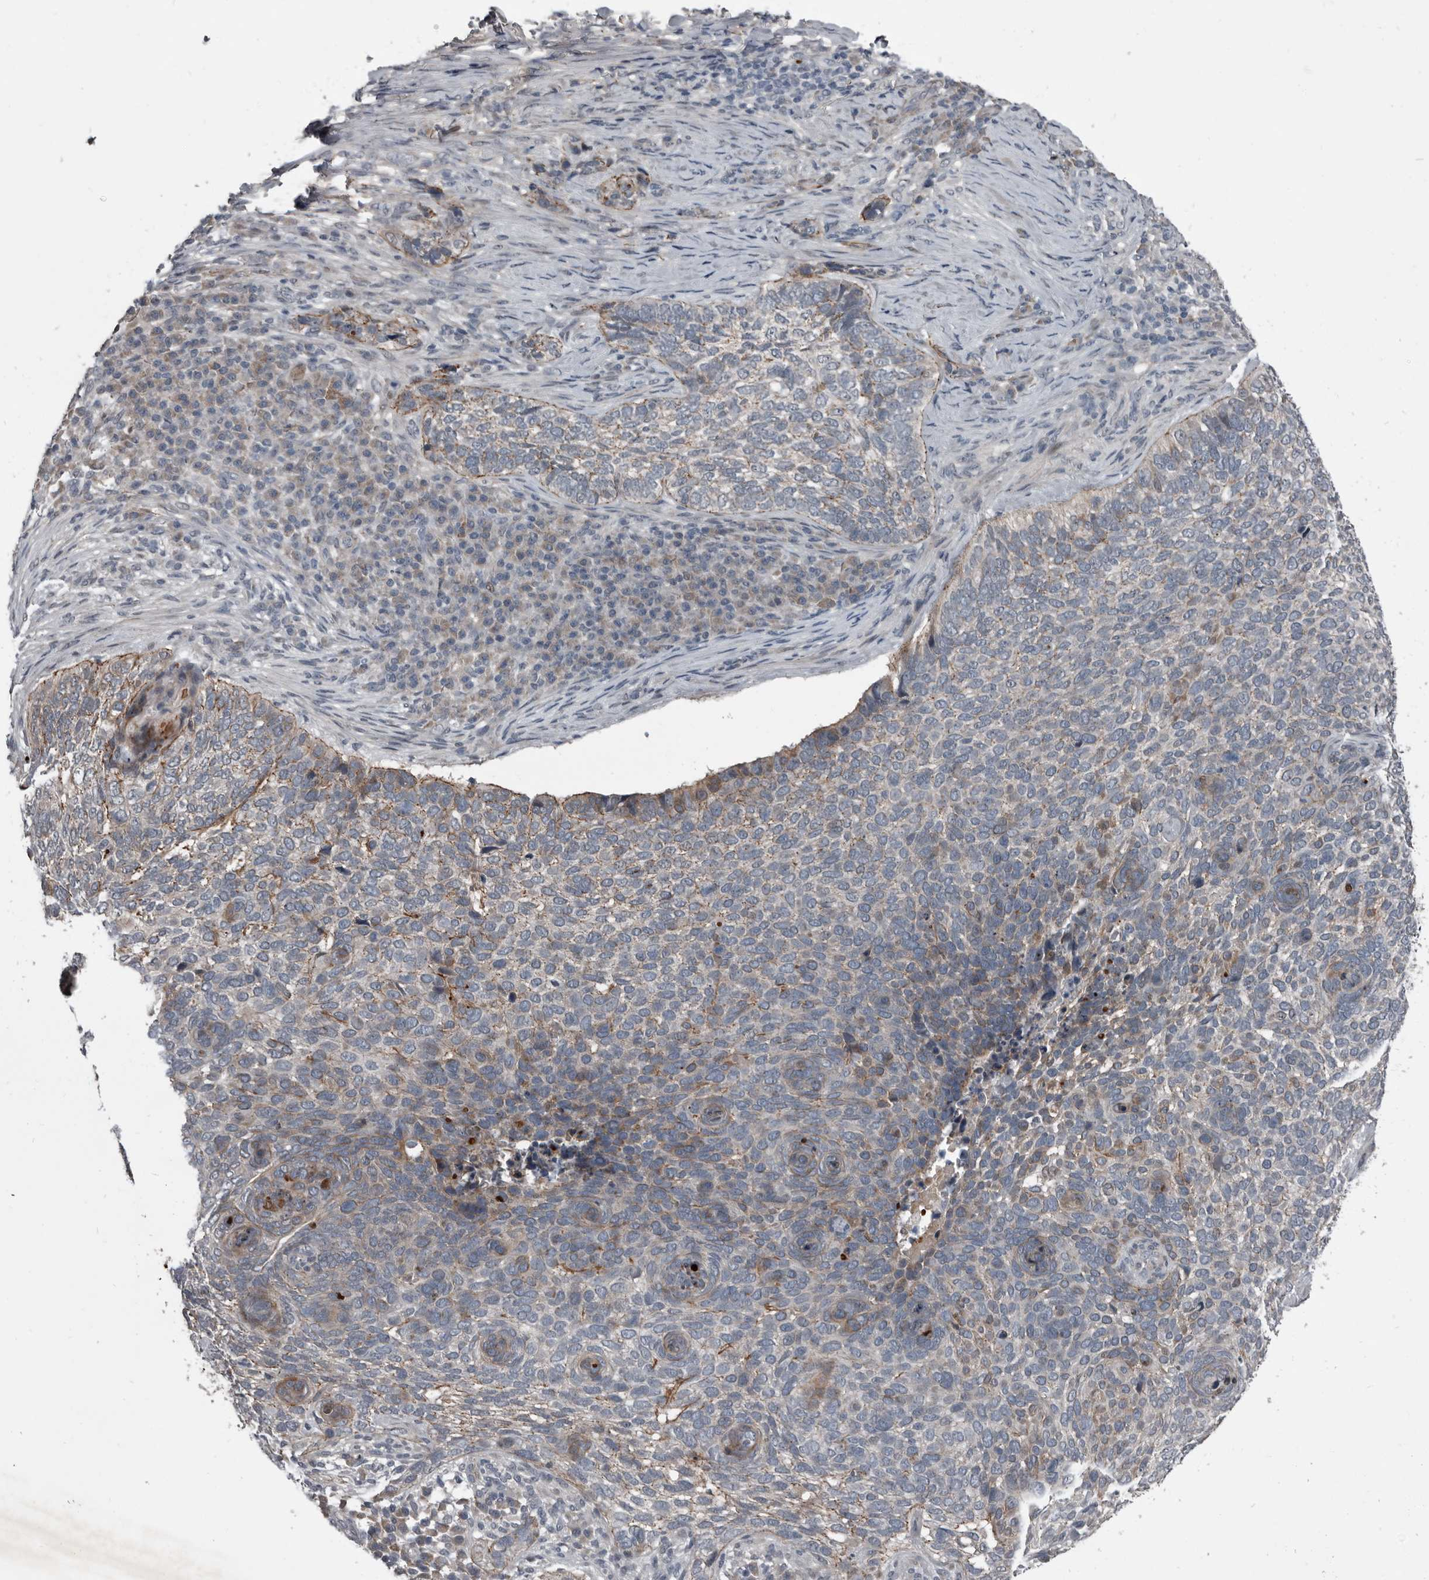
{"staining": {"intensity": "weak", "quantity": "25%-75%", "location": "cytoplasmic/membranous"}, "tissue": "skin cancer", "cell_type": "Tumor cells", "image_type": "cancer", "snomed": [{"axis": "morphology", "description": "Basal cell carcinoma"}, {"axis": "topography", "description": "Skin"}], "caption": "Human skin cancer stained for a protein (brown) exhibits weak cytoplasmic/membranous positive positivity in about 25%-75% of tumor cells.", "gene": "C1orf216", "patient": {"sex": "female", "age": 64}}